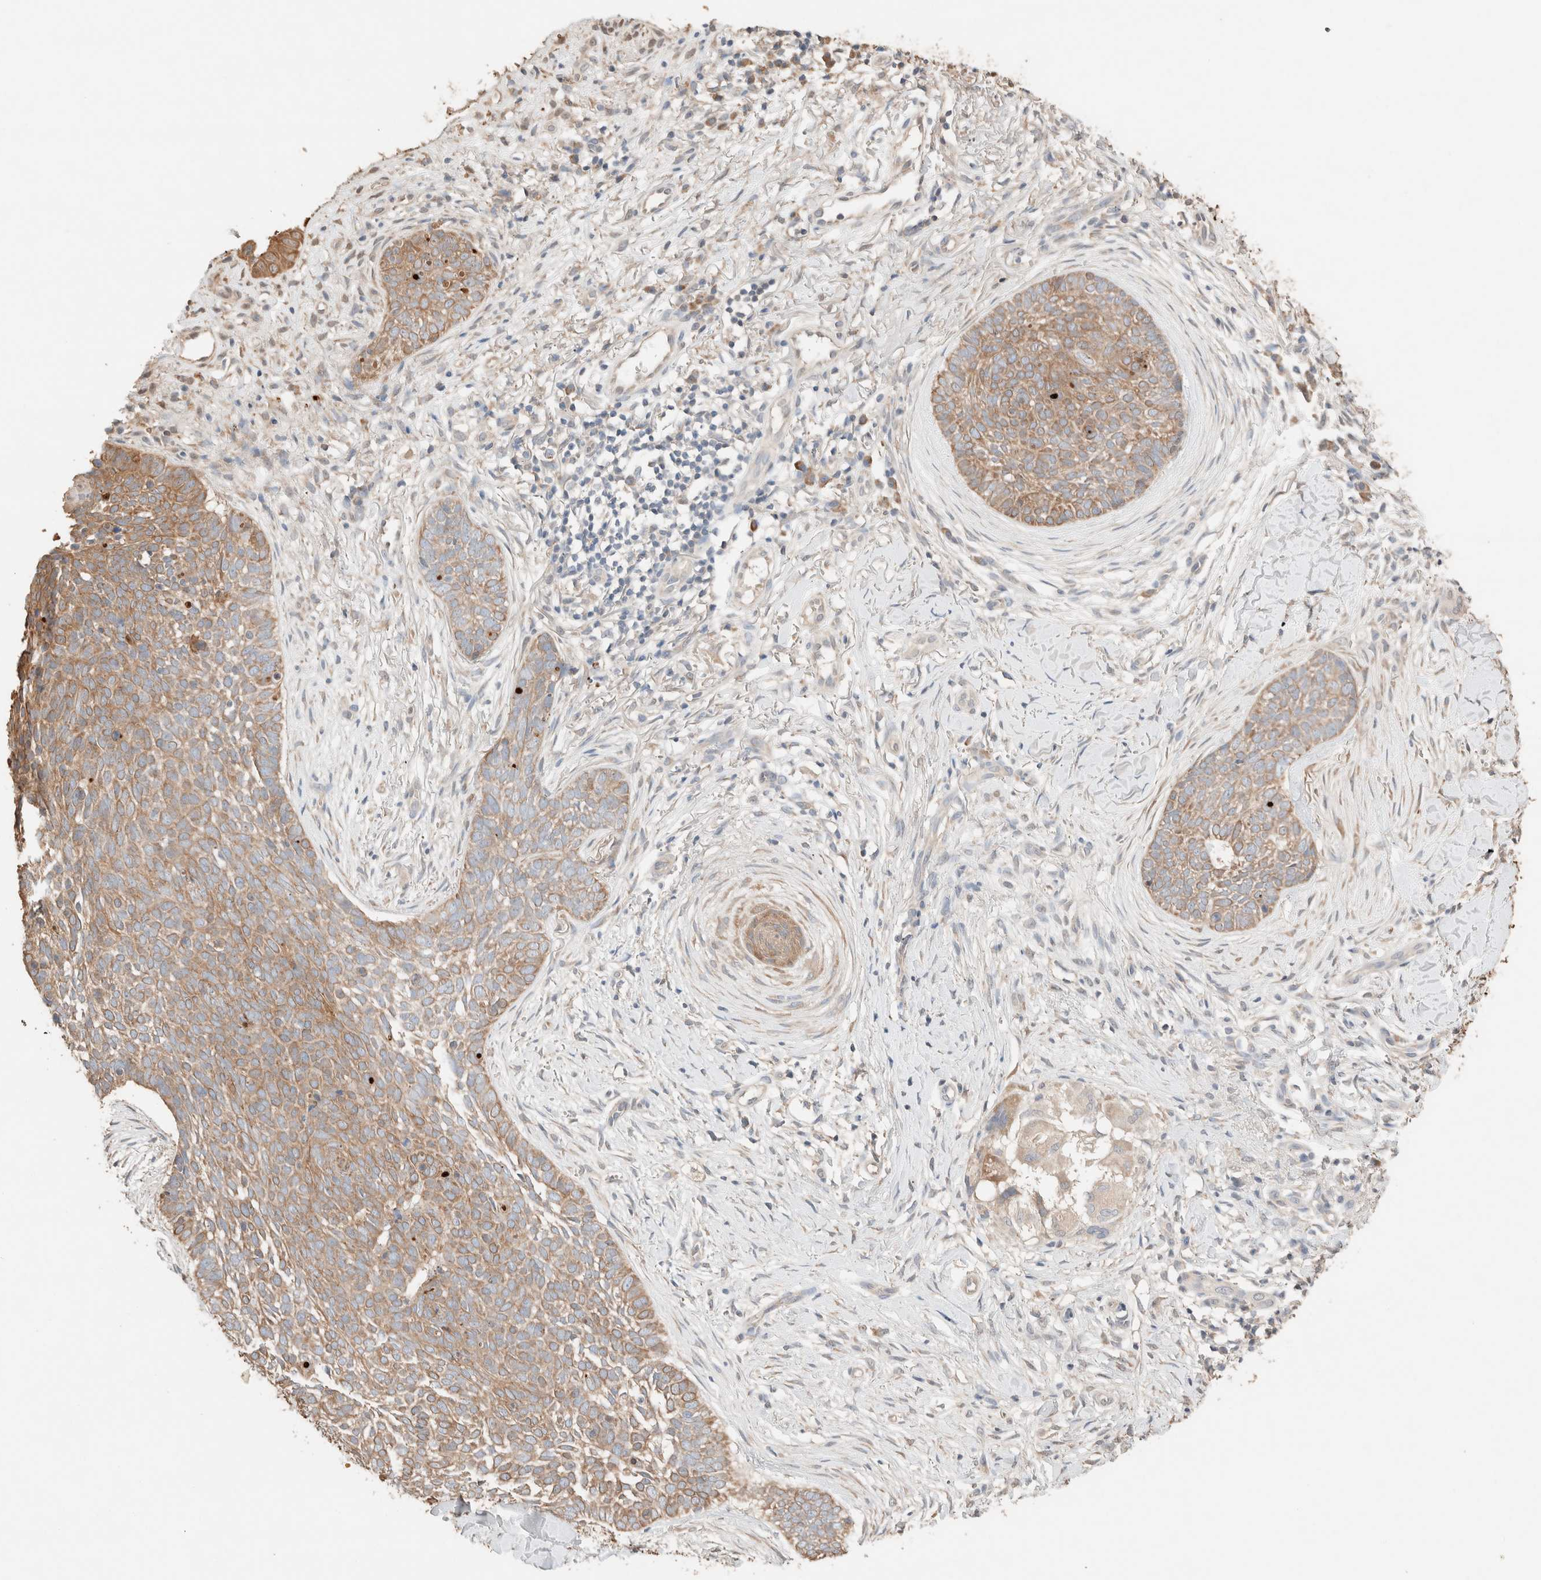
{"staining": {"intensity": "moderate", "quantity": ">75%", "location": "cytoplasmic/membranous"}, "tissue": "skin cancer", "cell_type": "Tumor cells", "image_type": "cancer", "snomed": [{"axis": "morphology", "description": "Normal tissue, NOS"}, {"axis": "morphology", "description": "Basal cell carcinoma"}, {"axis": "topography", "description": "Skin"}], "caption": "Brown immunohistochemical staining in human skin cancer displays moderate cytoplasmic/membranous positivity in about >75% of tumor cells.", "gene": "TUBD1", "patient": {"sex": "male", "age": 67}}